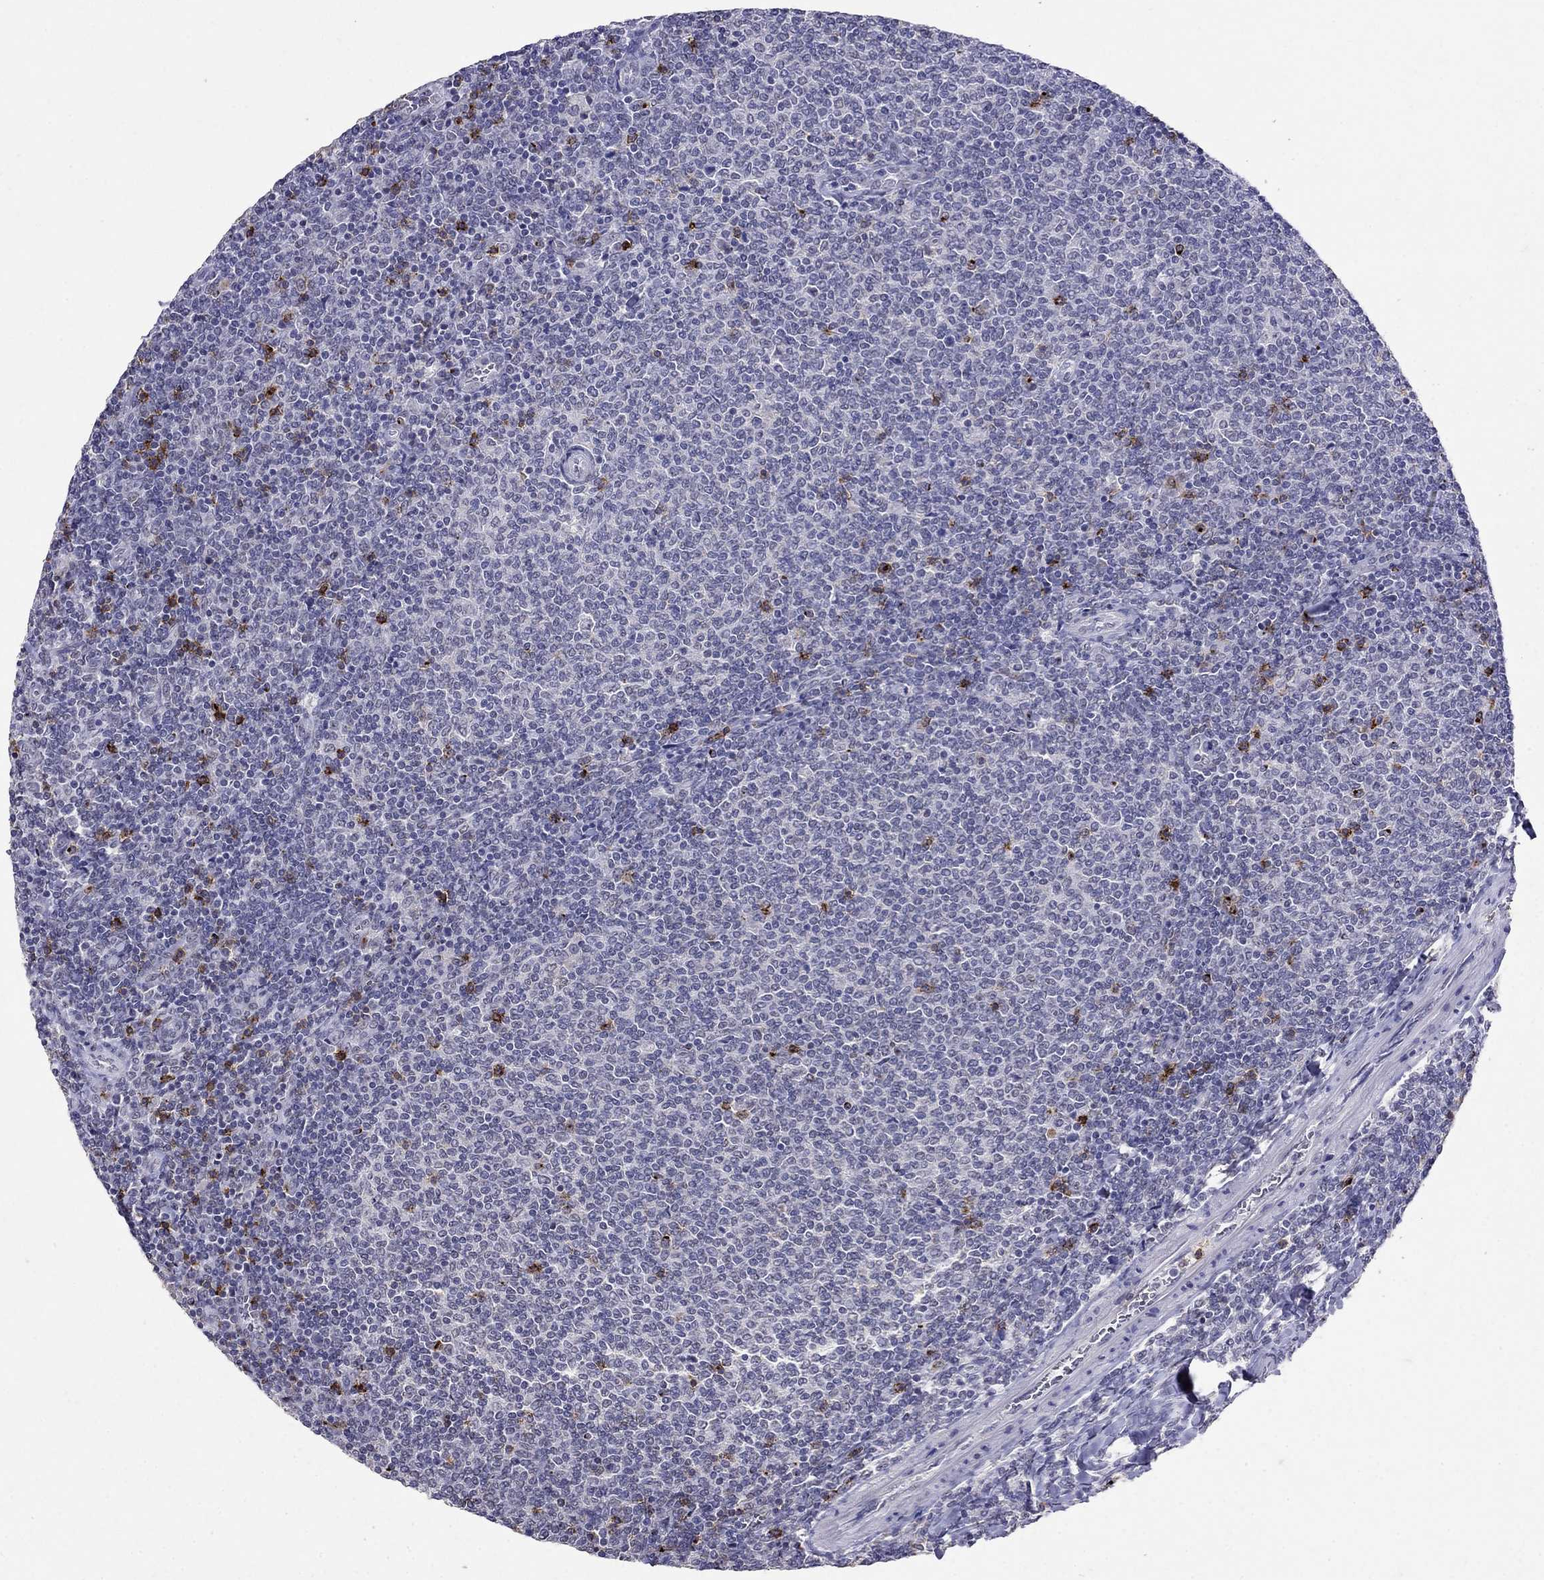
{"staining": {"intensity": "negative", "quantity": "none", "location": "none"}, "tissue": "lymphoma", "cell_type": "Tumor cells", "image_type": "cancer", "snomed": [{"axis": "morphology", "description": "Malignant lymphoma, non-Hodgkin's type, Low grade"}, {"axis": "topography", "description": "Lymph node"}], "caption": "This is an IHC micrograph of human lymphoma. There is no positivity in tumor cells.", "gene": "CD8B", "patient": {"sex": "male", "age": 52}}